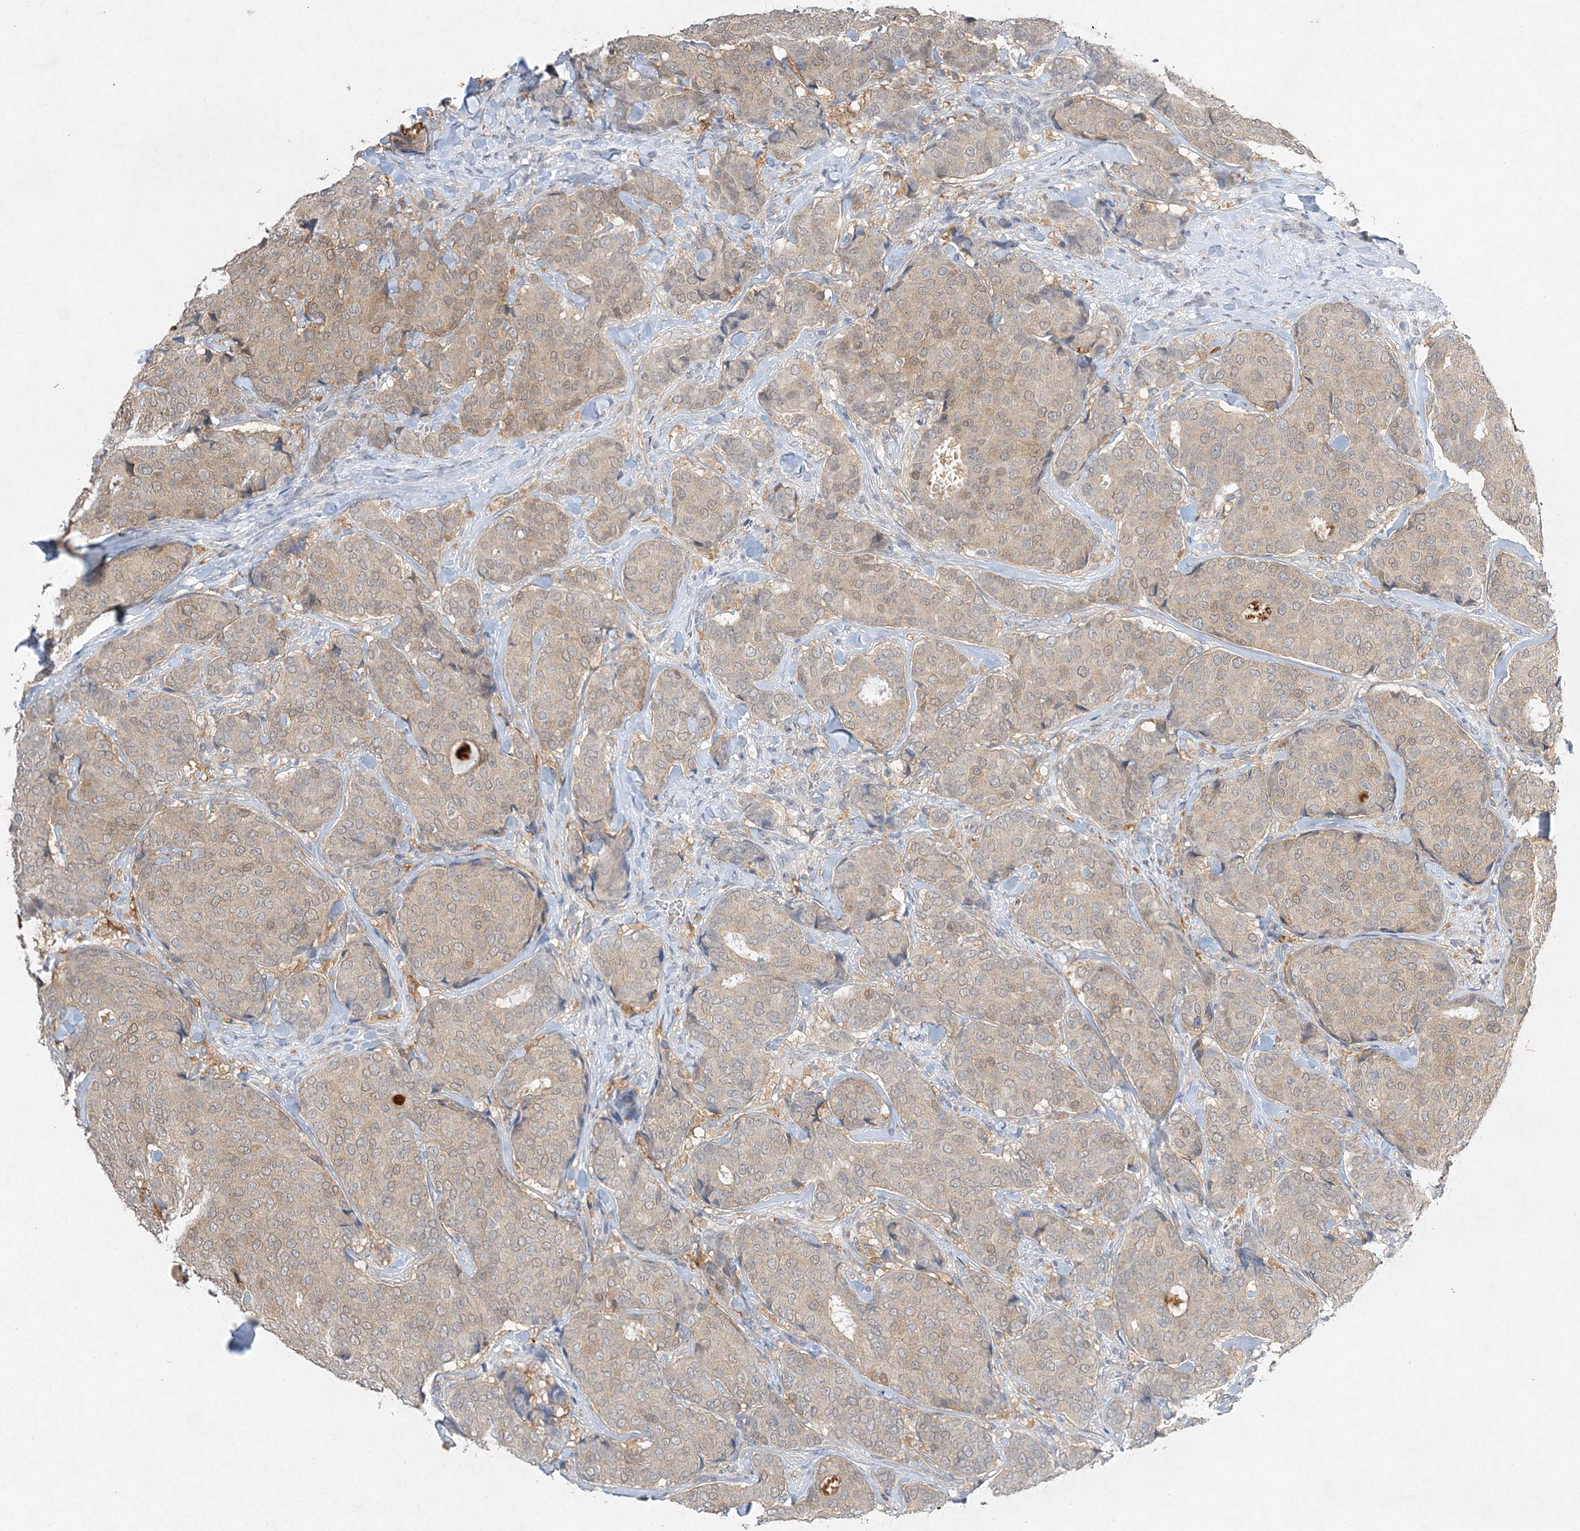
{"staining": {"intensity": "weak", "quantity": ">75%", "location": "cytoplasmic/membranous"}, "tissue": "breast cancer", "cell_type": "Tumor cells", "image_type": "cancer", "snomed": [{"axis": "morphology", "description": "Duct carcinoma"}, {"axis": "topography", "description": "Breast"}], "caption": "Weak cytoplasmic/membranous protein positivity is present in about >75% of tumor cells in intraductal carcinoma (breast). Using DAB (3,3'-diaminobenzidine) (brown) and hematoxylin (blue) stains, captured at high magnification using brightfield microscopy.", "gene": "MAT2B", "patient": {"sex": "female", "age": 75}}